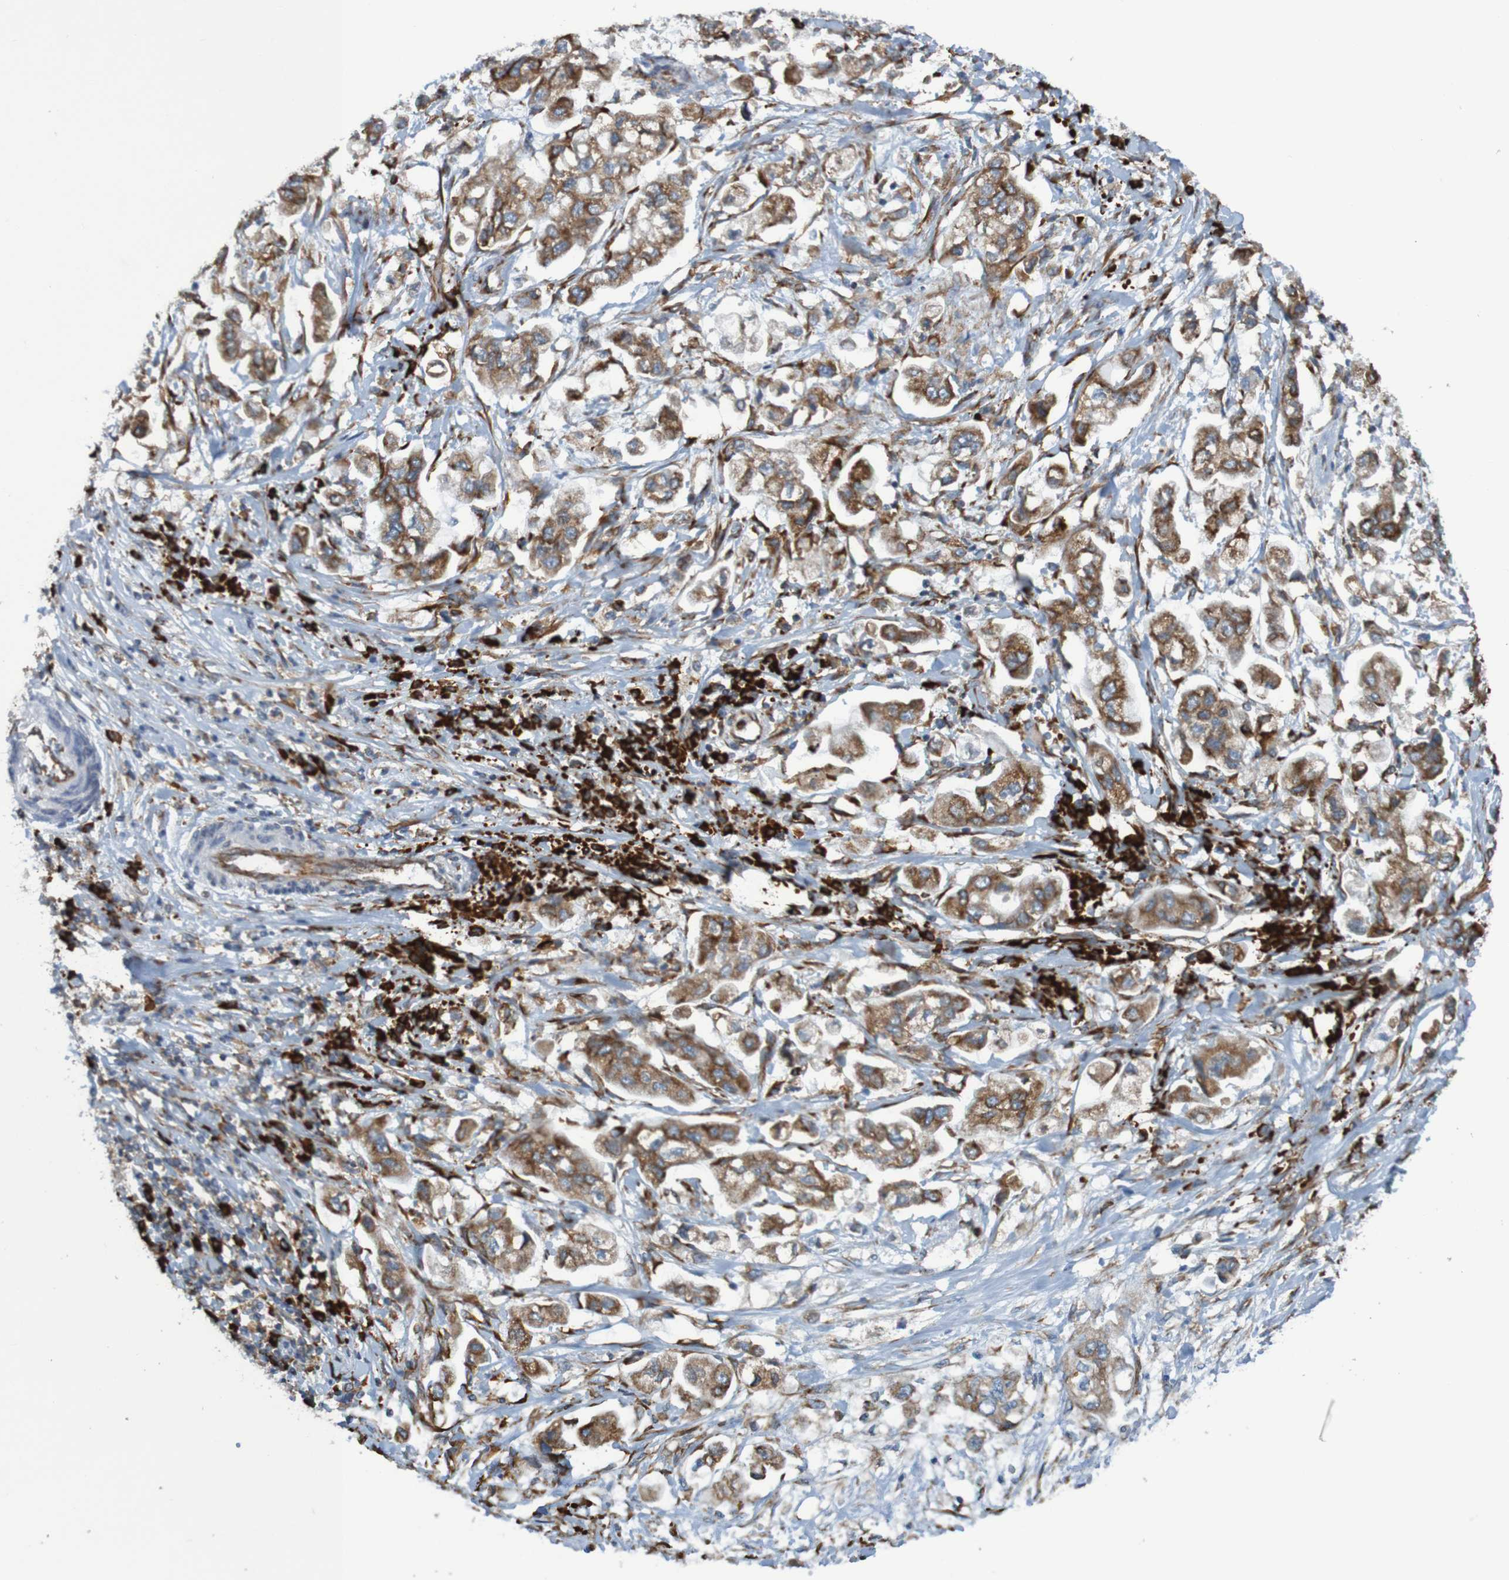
{"staining": {"intensity": "weak", "quantity": ">75%", "location": "cytoplasmic/membranous"}, "tissue": "stomach cancer", "cell_type": "Tumor cells", "image_type": "cancer", "snomed": [{"axis": "morphology", "description": "Adenocarcinoma, NOS"}, {"axis": "topography", "description": "Stomach"}], "caption": "The micrograph demonstrates staining of stomach cancer (adenocarcinoma), revealing weak cytoplasmic/membranous protein positivity (brown color) within tumor cells. Nuclei are stained in blue.", "gene": "SSR1", "patient": {"sex": "male", "age": 62}}